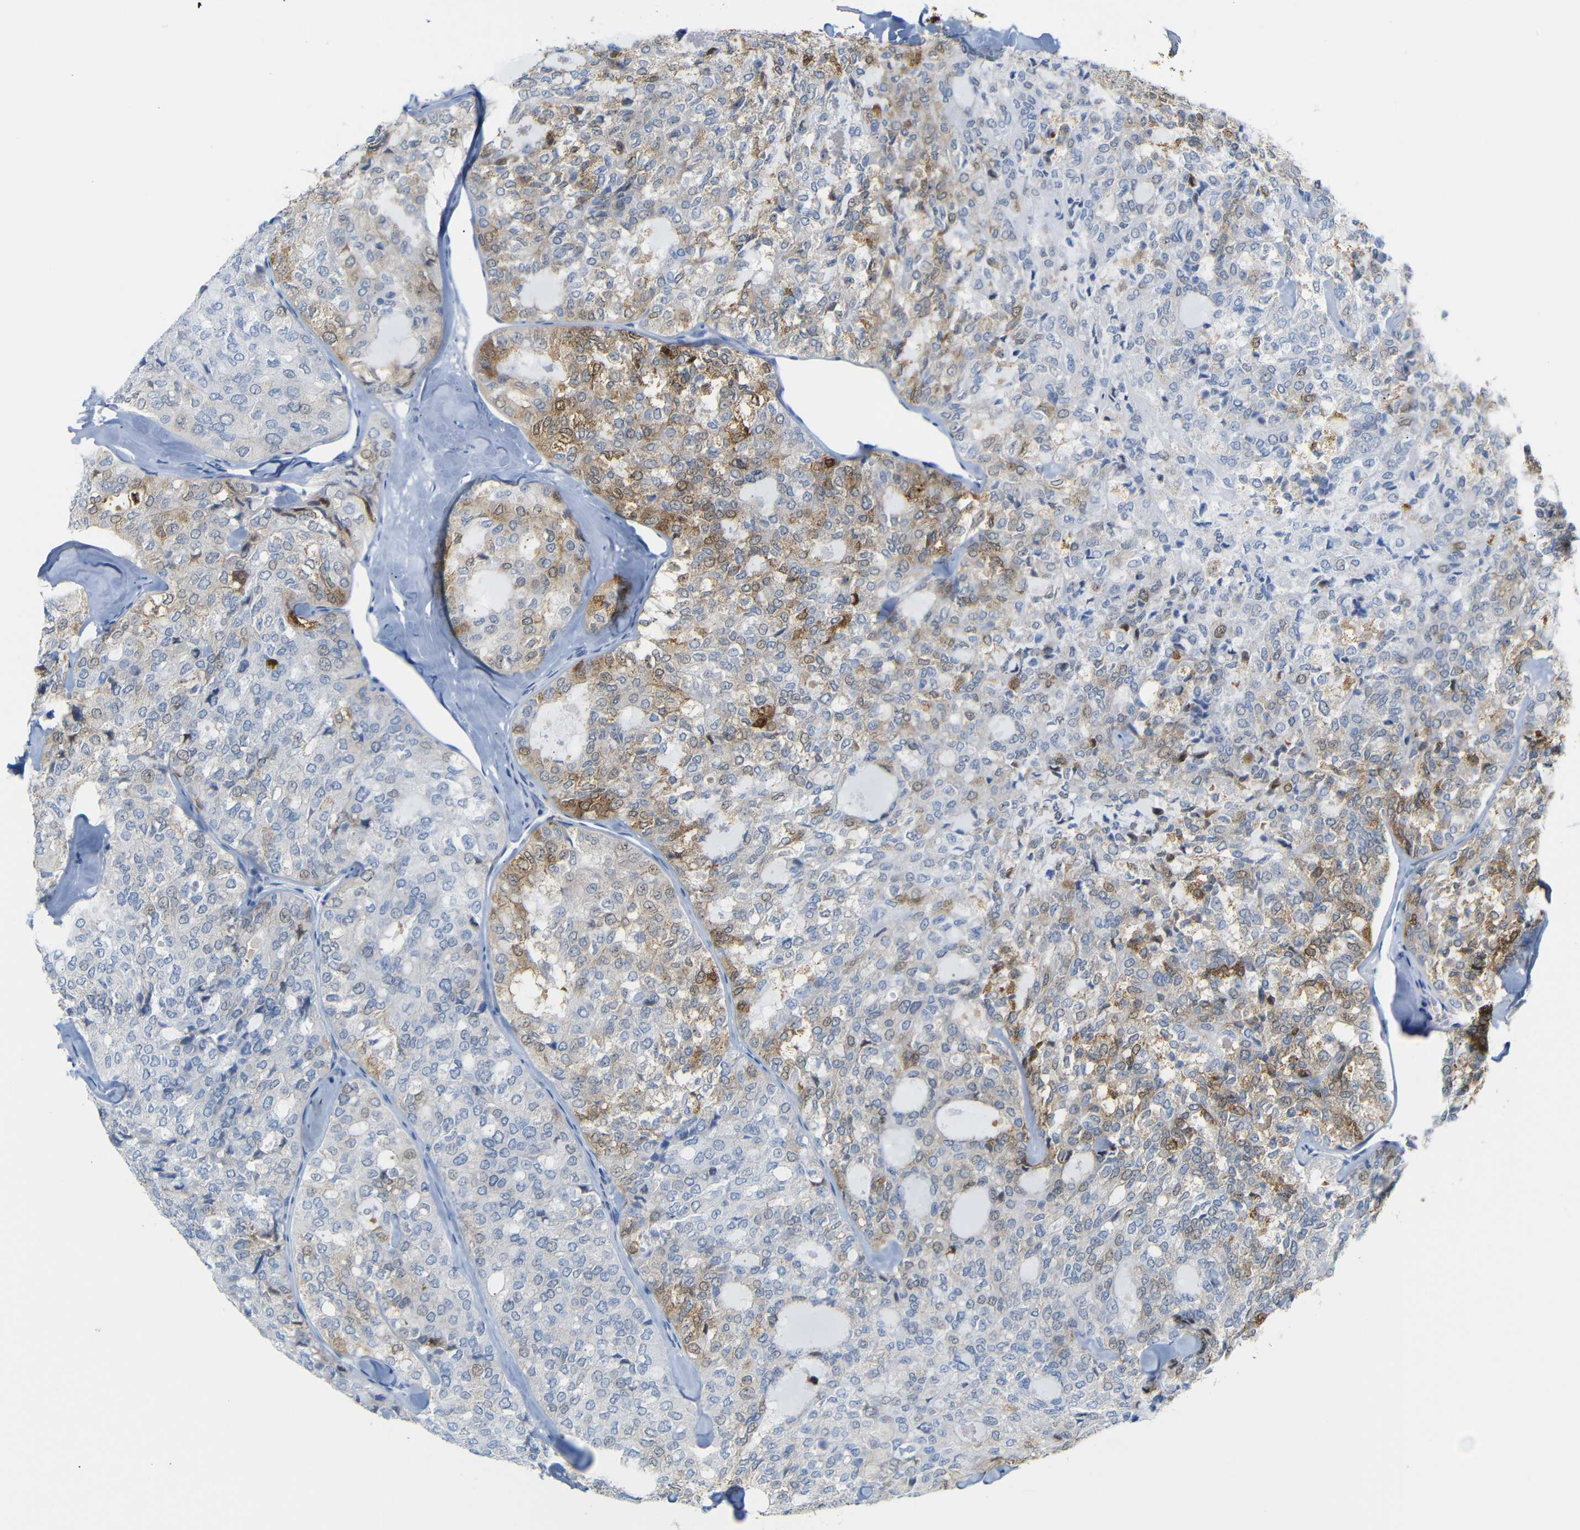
{"staining": {"intensity": "moderate", "quantity": "<25%", "location": "cytoplasmic/membranous"}, "tissue": "thyroid cancer", "cell_type": "Tumor cells", "image_type": "cancer", "snomed": [{"axis": "morphology", "description": "Follicular adenoma carcinoma, NOS"}, {"axis": "topography", "description": "Thyroid gland"}], "caption": "Protein expression analysis of thyroid follicular adenoma carcinoma demonstrates moderate cytoplasmic/membranous positivity in approximately <25% of tumor cells.", "gene": "MT1A", "patient": {"sex": "male", "age": 75}}